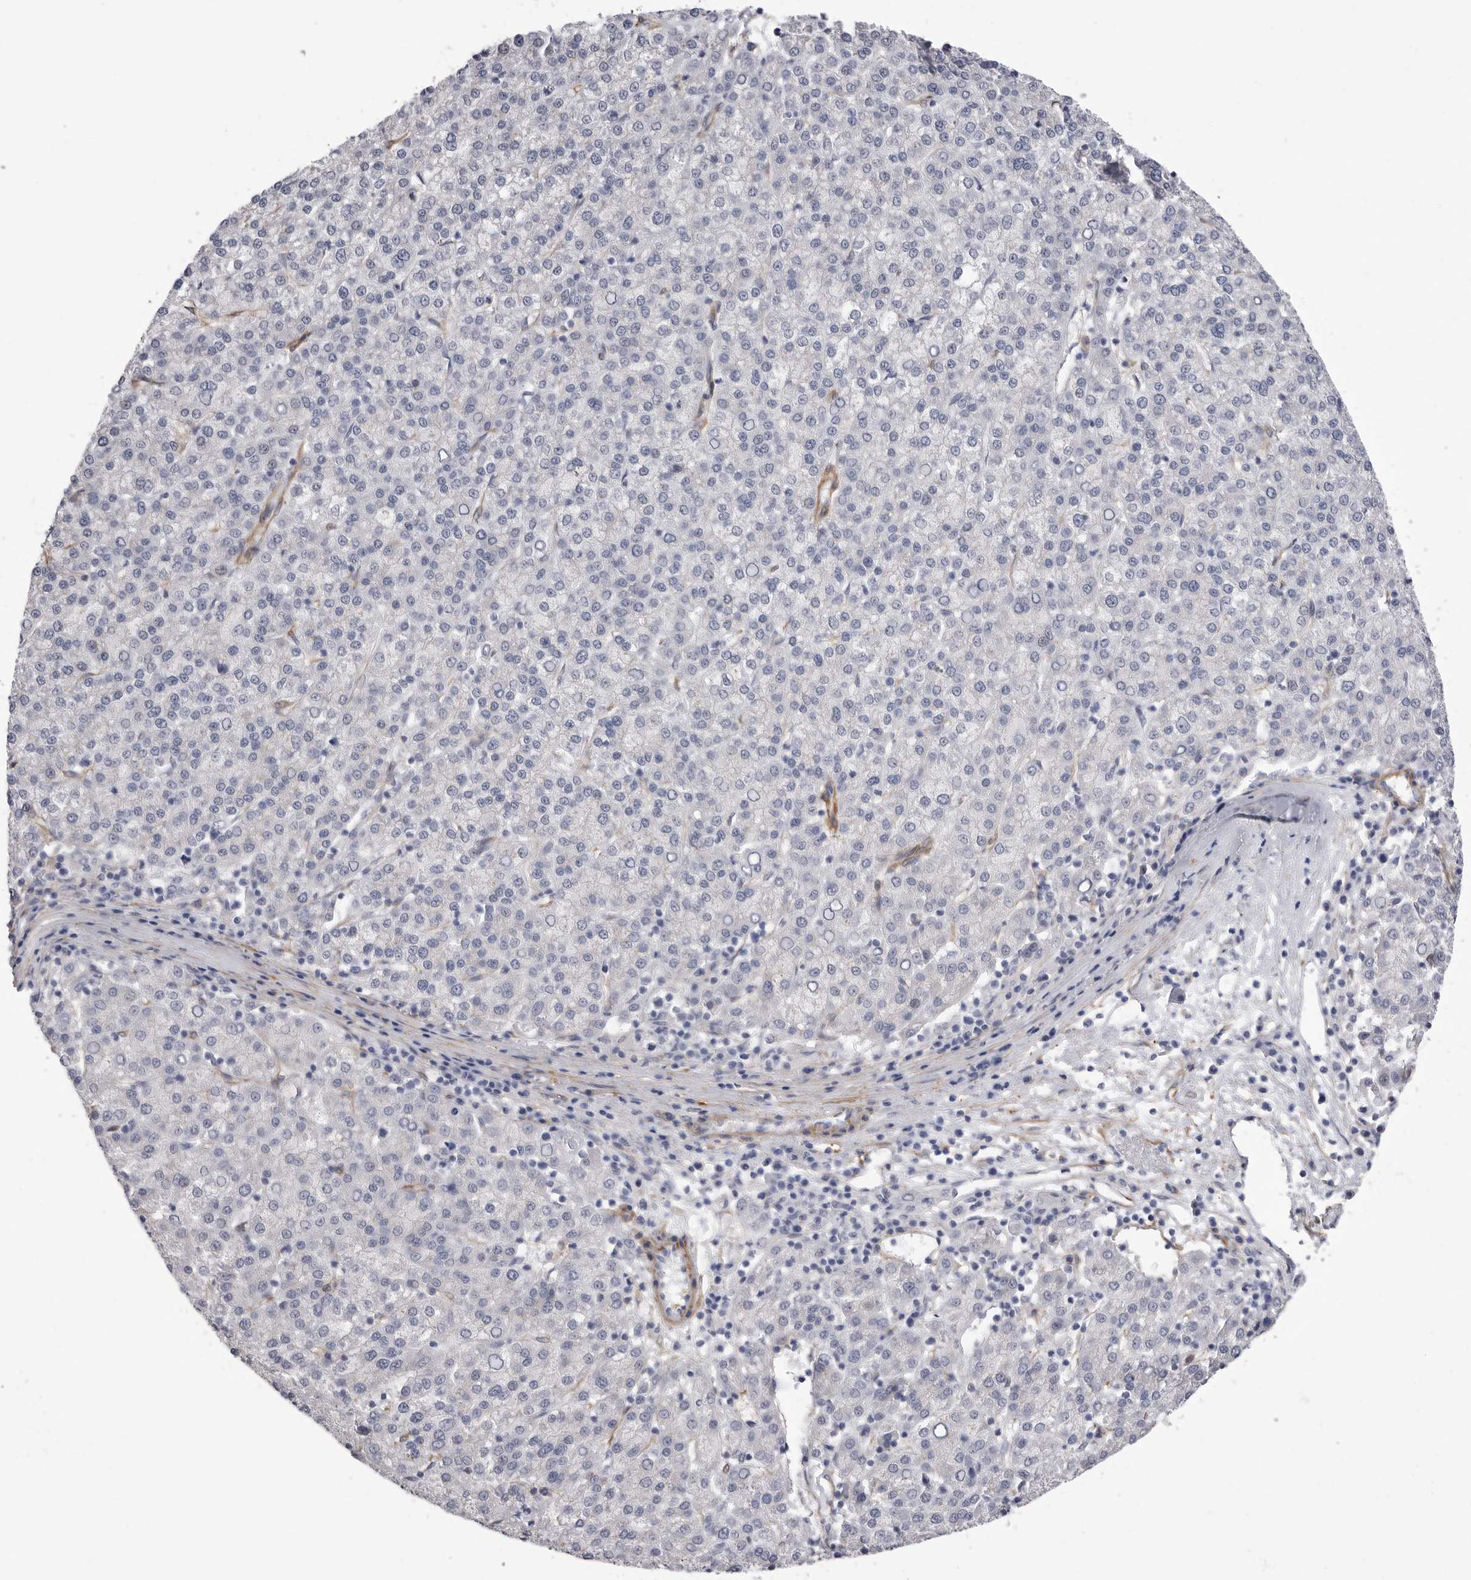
{"staining": {"intensity": "negative", "quantity": "none", "location": "none"}, "tissue": "liver cancer", "cell_type": "Tumor cells", "image_type": "cancer", "snomed": [{"axis": "morphology", "description": "Carcinoma, Hepatocellular, NOS"}, {"axis": "topography", "description": "Liver"}], "caption": "An image of human hepatocellular carcinoma (liver) is negative for staining in tumor cells.", "gene": "AKAP12", "patient": {"sex": "female", "age": 58}}